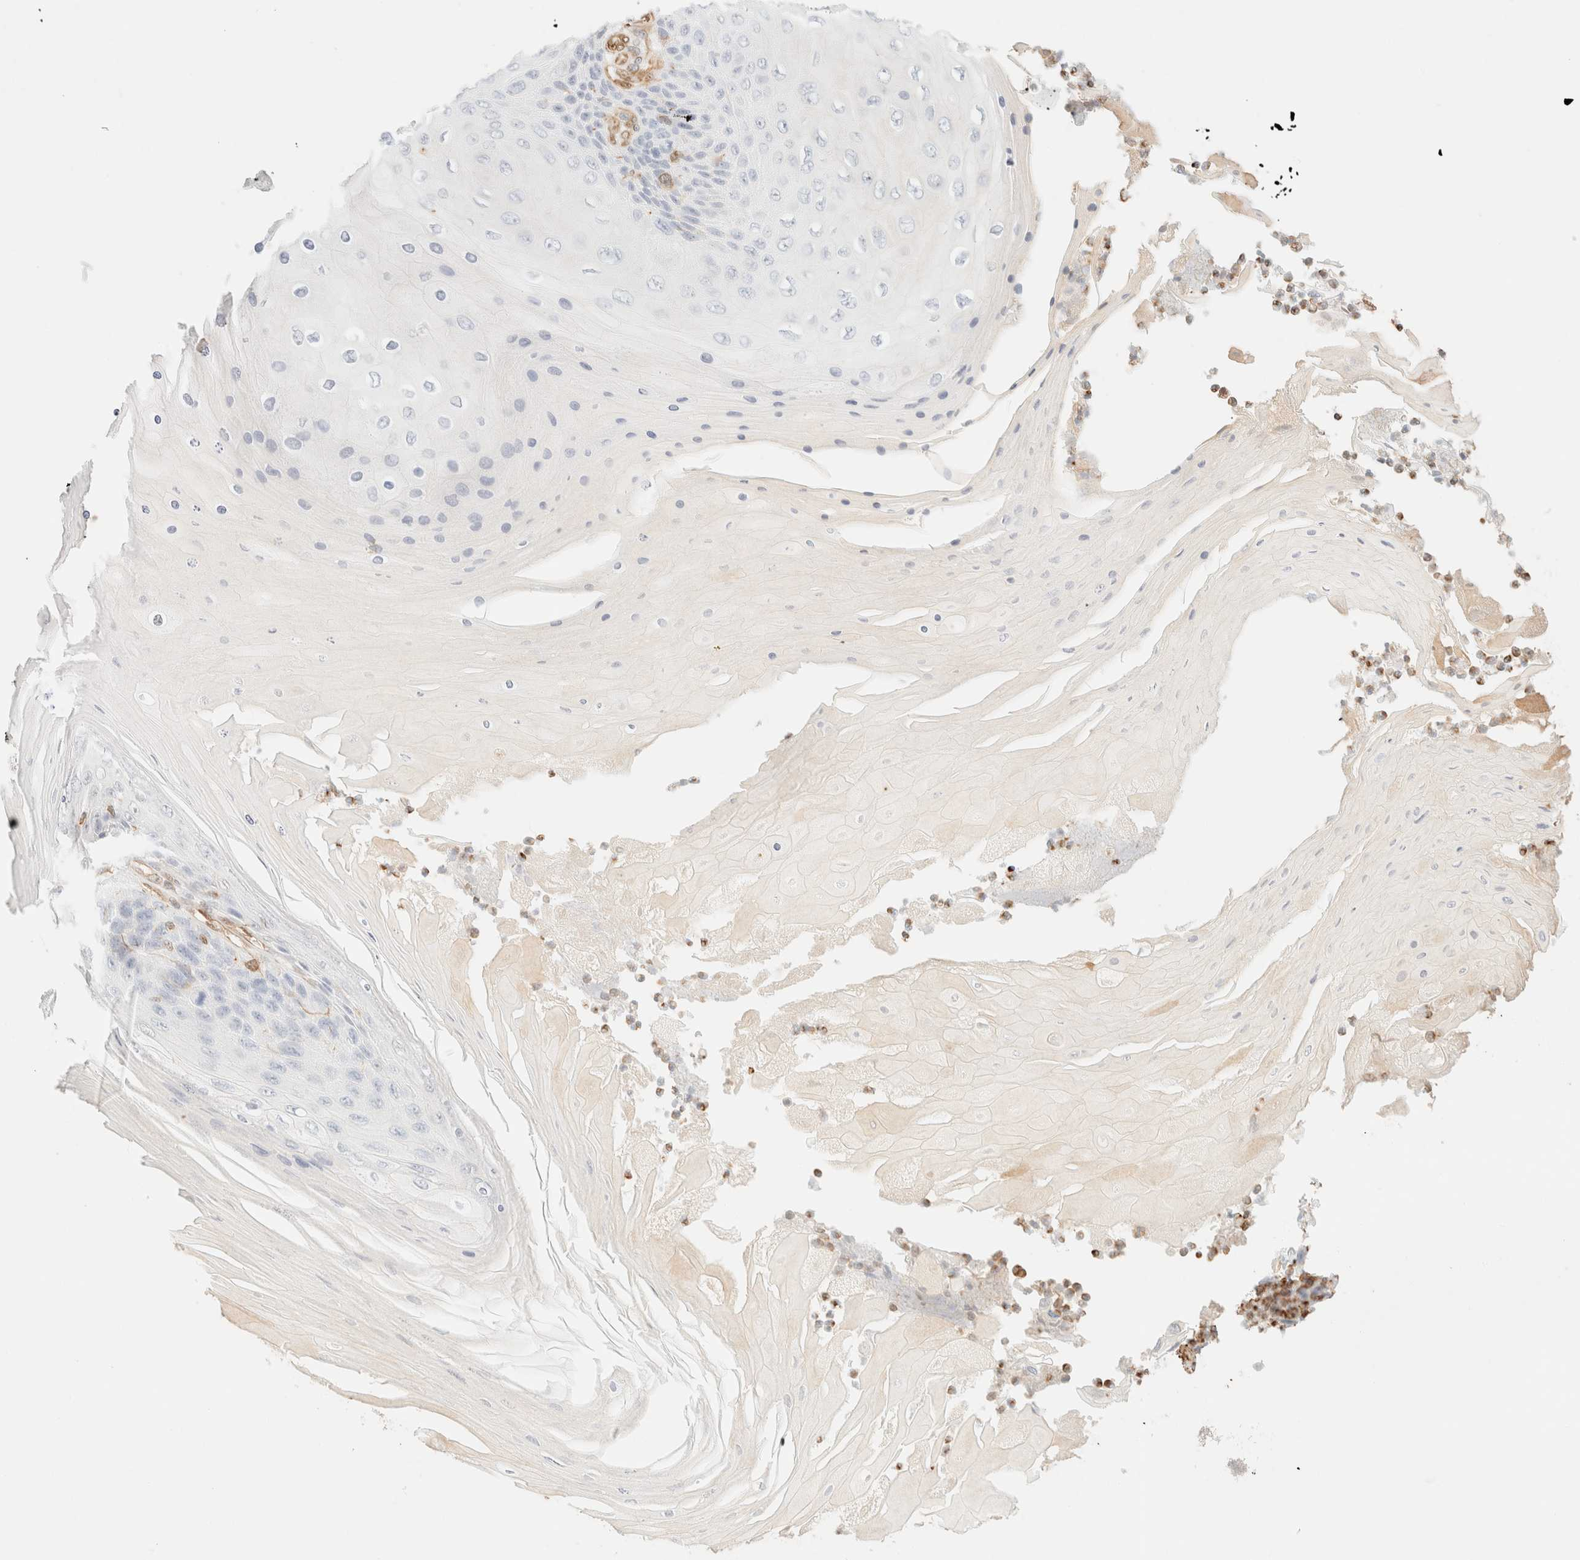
{"staining": {"intensity": "negative", "quantity": "none", "location": "none"}, "tissue": "skin cancer", "cell_type": "Tumor cells", "image_type": "cancer", "snomed": [{"axis": "morphology", "description": "Squamous cell carcinoma, NOS"}, {"axis": "topography", "description": "Skin"}], "caption": "There is no significant positivity in tumor cells of skin cancer.", "gene": "ZSCAN18", "patient": {"sex": "female", "age": 88}}